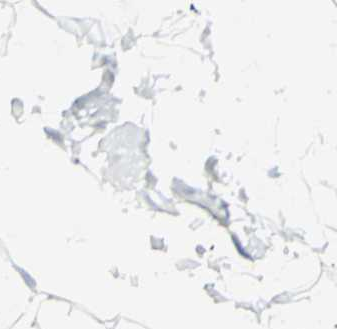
{"staining": {"intensity": "negative", "quantity": "none", "location": "none"}, "tissue": "adipose tissue", "cell_type": "Adipocytes", "image_type": "normal", "snomed": [{"axis": "morphology", "description": "Normal tissue, NOS"}, {"axis": "topography", "description": "Soft tissue"}], "caption": "A high-resolution photomicrograph shows immunohistochemistry (IHC) staining of benign adipose tissue, which exhibits no significant expression in adipocytes. (Immunohistochemistry, brightfield microscopy, high magnification).", "gene": "LETM1", "patient": {"sex": "male", "age": 72}}